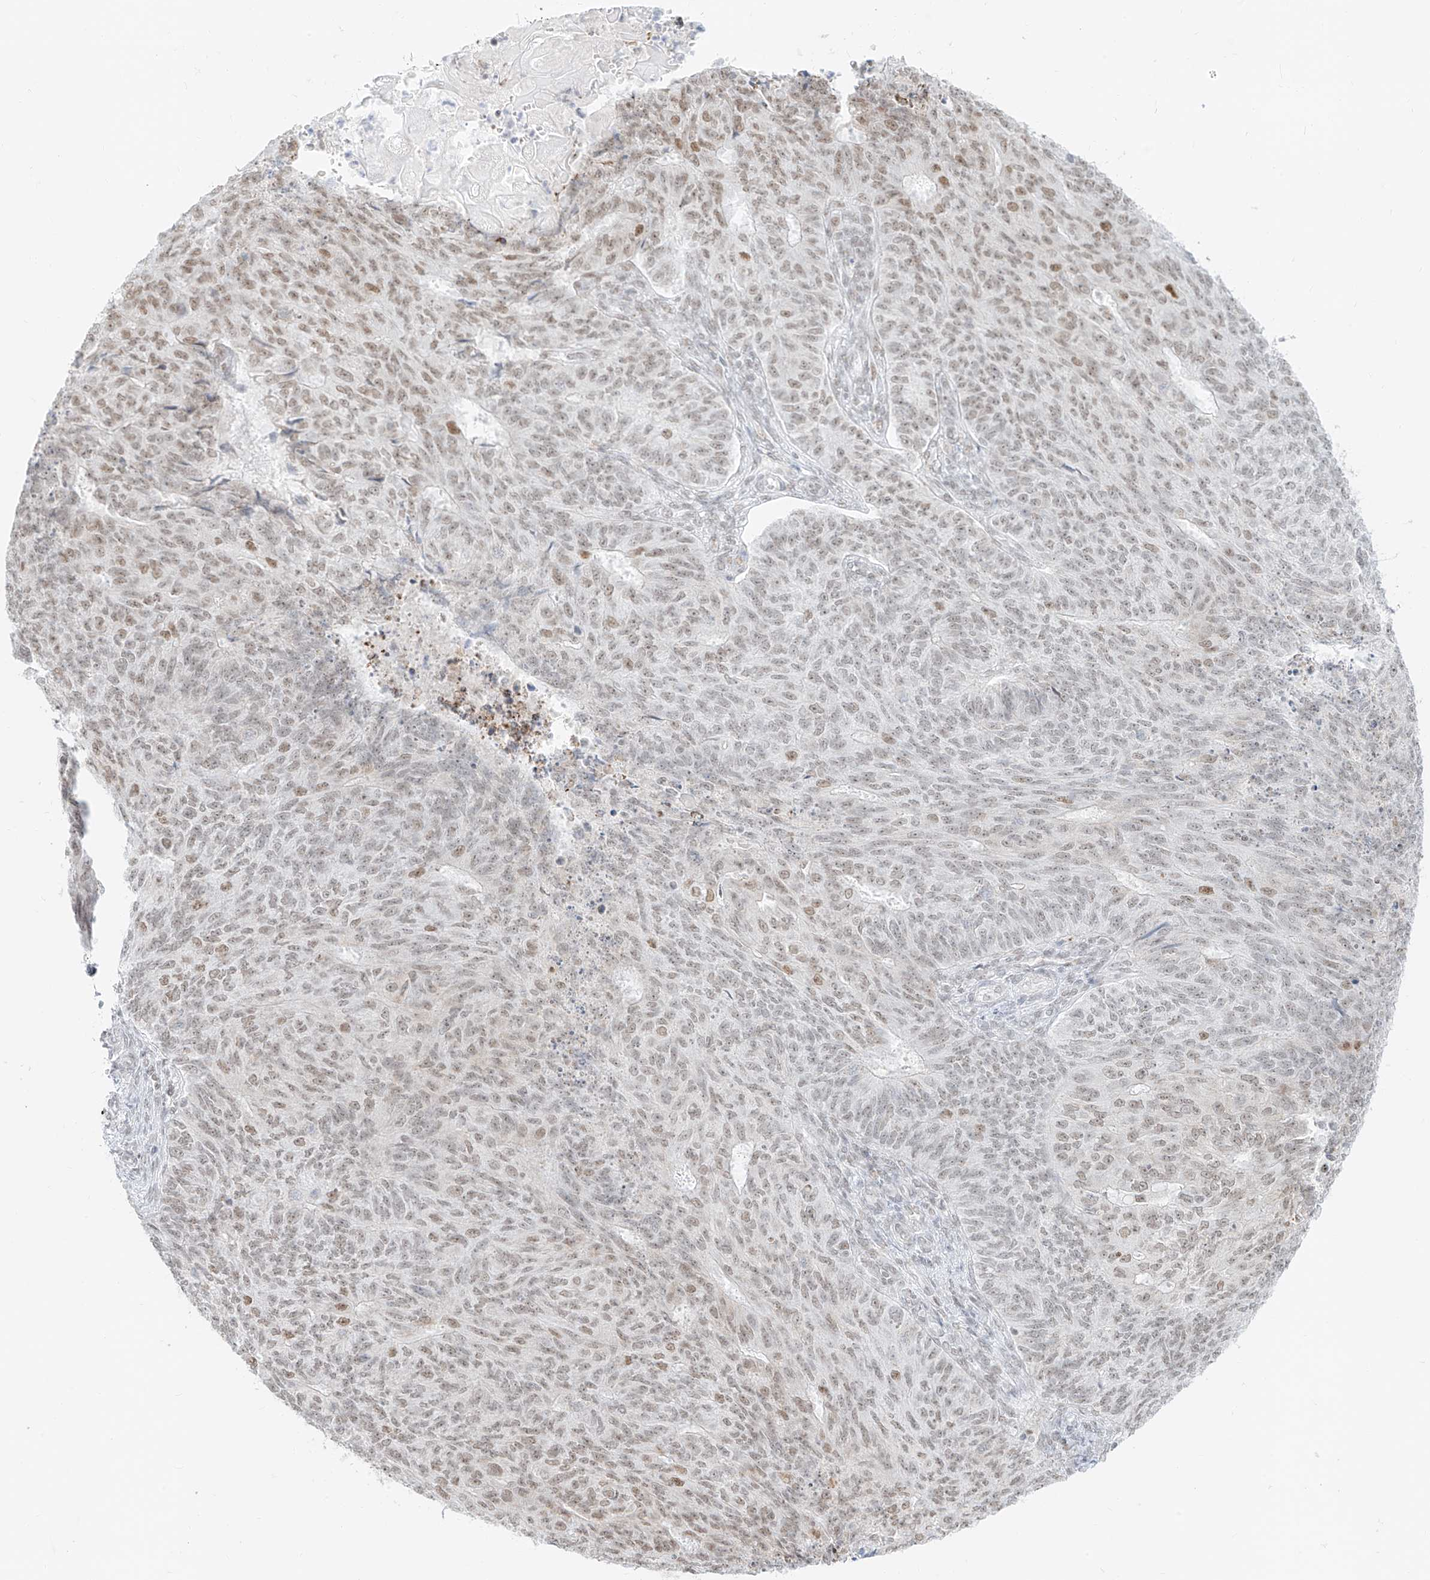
{"staining": {"intensity": "moderate", "quantity": "<25%", "location": "nuclear"}, "tissue": "endometrial cancer", "cell_type": "Tumor cells", "image_type": "cancer", "snomed": [{"axis": "morphology", "description": "Adenocarcinoma, NOS"}, {"axis": "topography", "description": "Endometrium"}], "caption": "Endometrial adenocarcinoma stained with IHC shows moderate nuclear expression in about <25% of tumor cells.", "gene": "SUPT5H", "patient": {"sex": "female", "age": 32}}